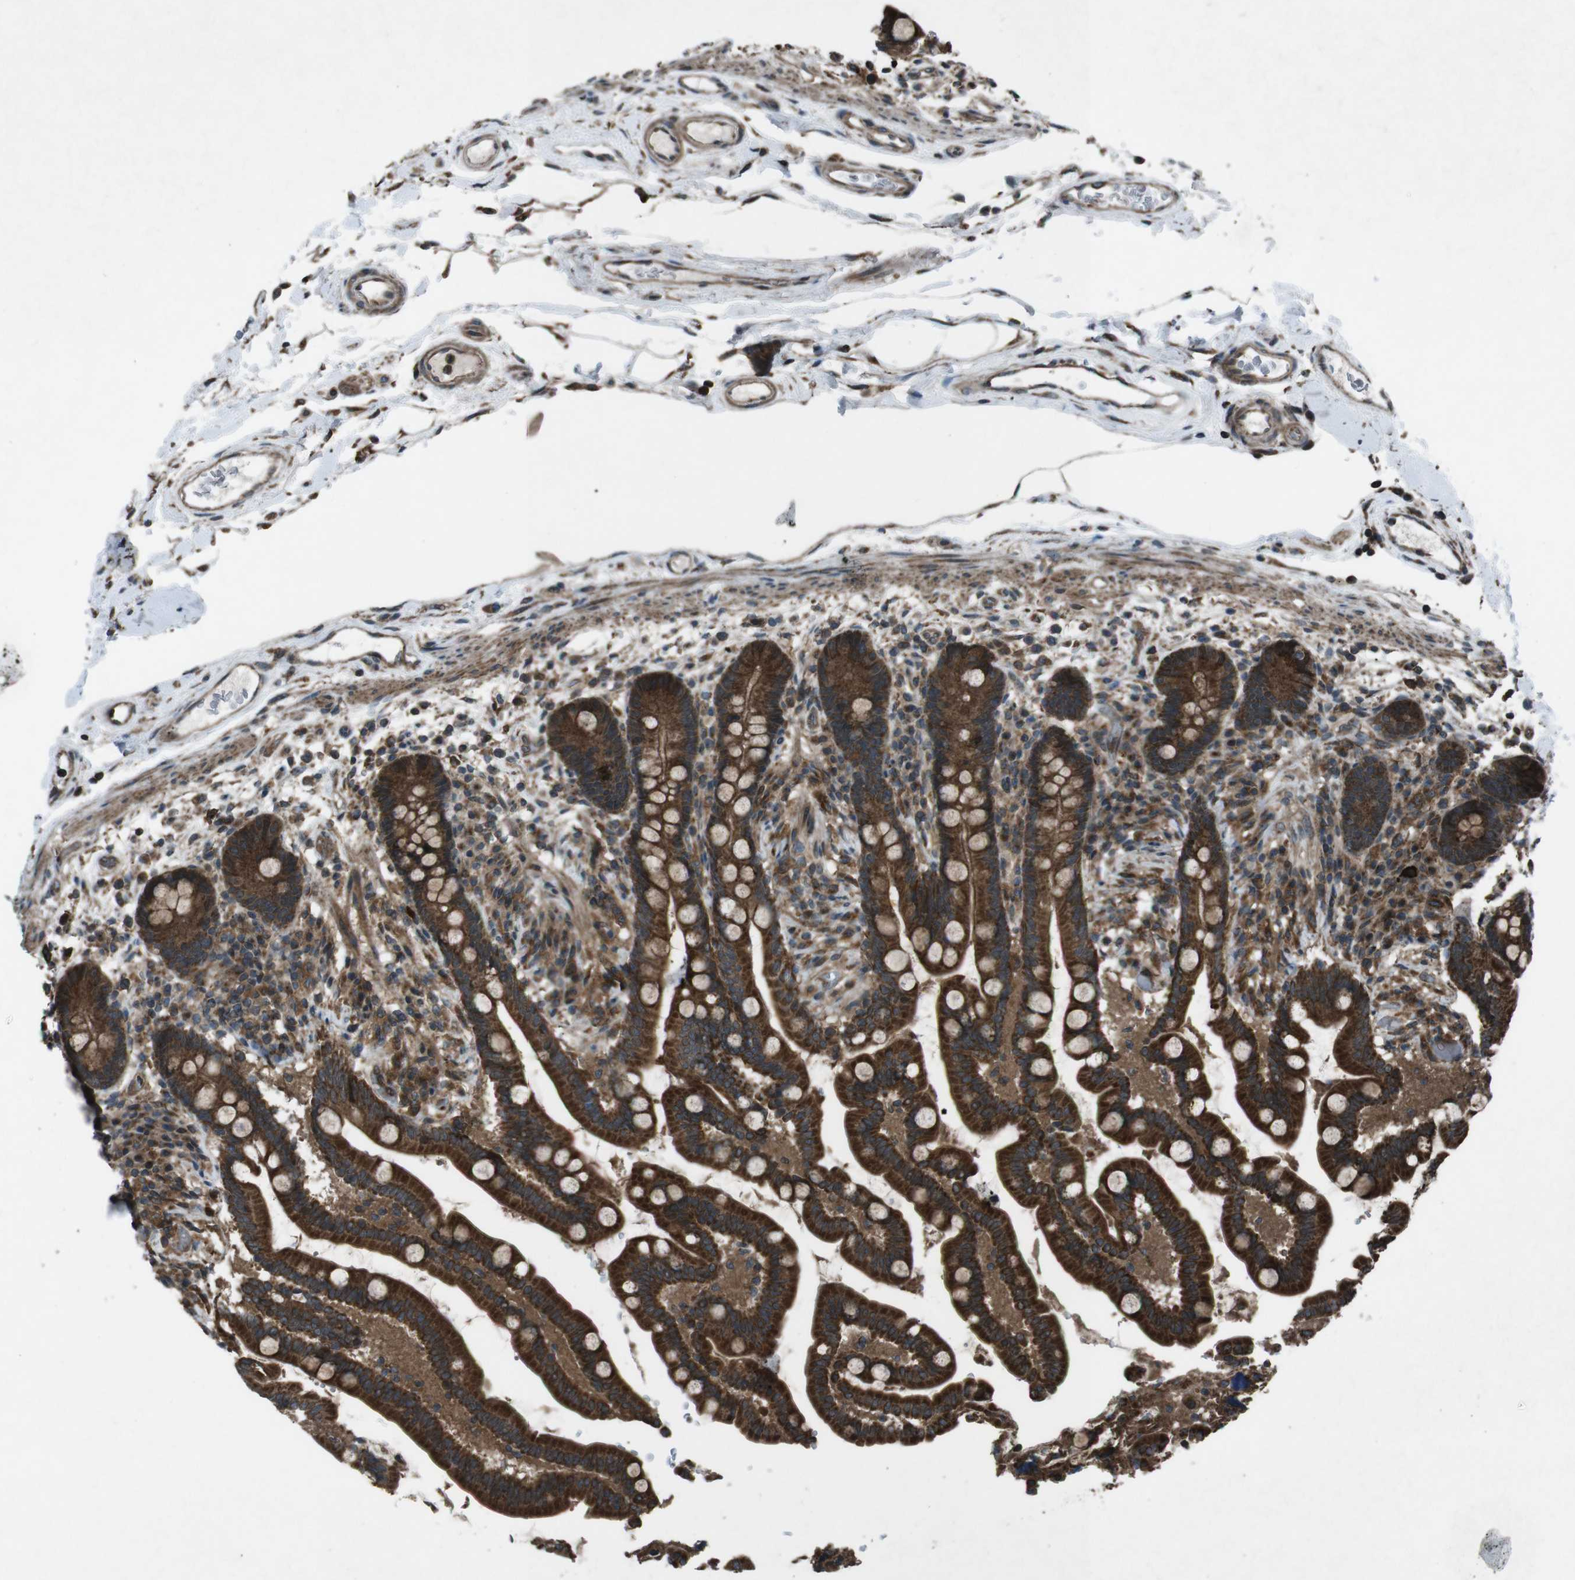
{"staining": {"intensity": "moderate", "quantity": ">75%", "location": "cytoplasmic/membranous"}, "tissue": "colon", "cell_type": "Endothelial cells", "image_type": "normal", "snomed": [{"axis": "morphology", "description": "Normal tissue, NOS"}, {"axis": "topography", "description": "Colon"}], "caption": "High-magnification brightfield microscopy of normal colon stained with DAB (3,3'-diaminobenzidine) (brown) and counterstained with hematoxylin (blue). endothelial cells exhibit moderate cytoplasmic/membranous staining is seen in approximately>75% of cells. (Stains: DAB (3,3'-diaminobenzidine) in brown, nuclei in blue, Microscopy: brightfield microscopy at high magnification).", "gene": "SLC27A4", "patient": {"sex": "male", "age": 73}}